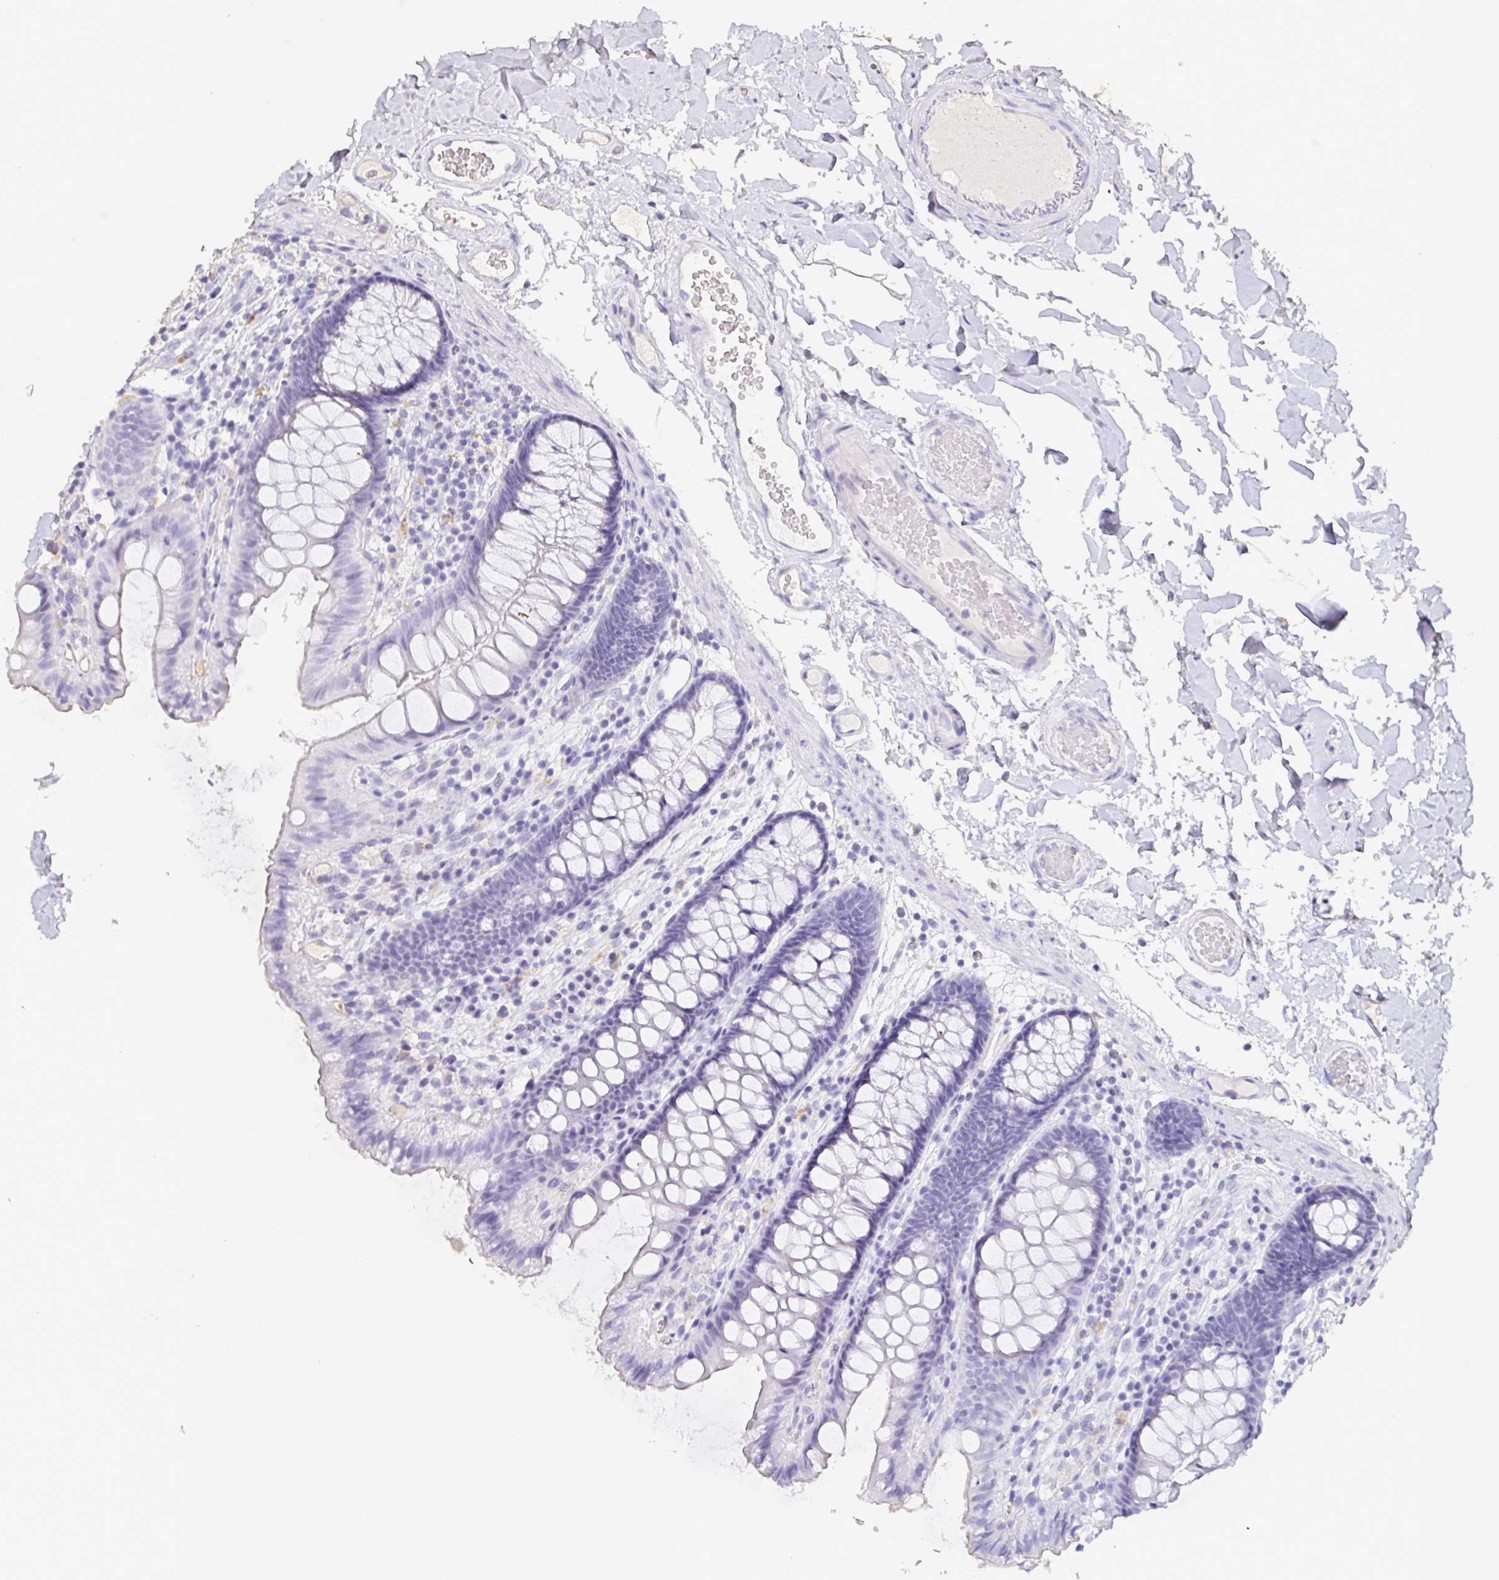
{"staining": {"intensity": "negative", "quantity": "none", "location": "none"}, "tissue": "colon", "cell_type": "Endothelial cells", "image_type": "normal", "snomed": [{"axis": "morphology", "description": "Normal tissue, NOS"}, {"axis": "topography", "description": "Colon"}], "caption": "The immunohistochemistry image has no significant positivity in endothelial cells of colon.", "gene": "BPIFA2", "patient": {"sex": "male", "age": 84}}